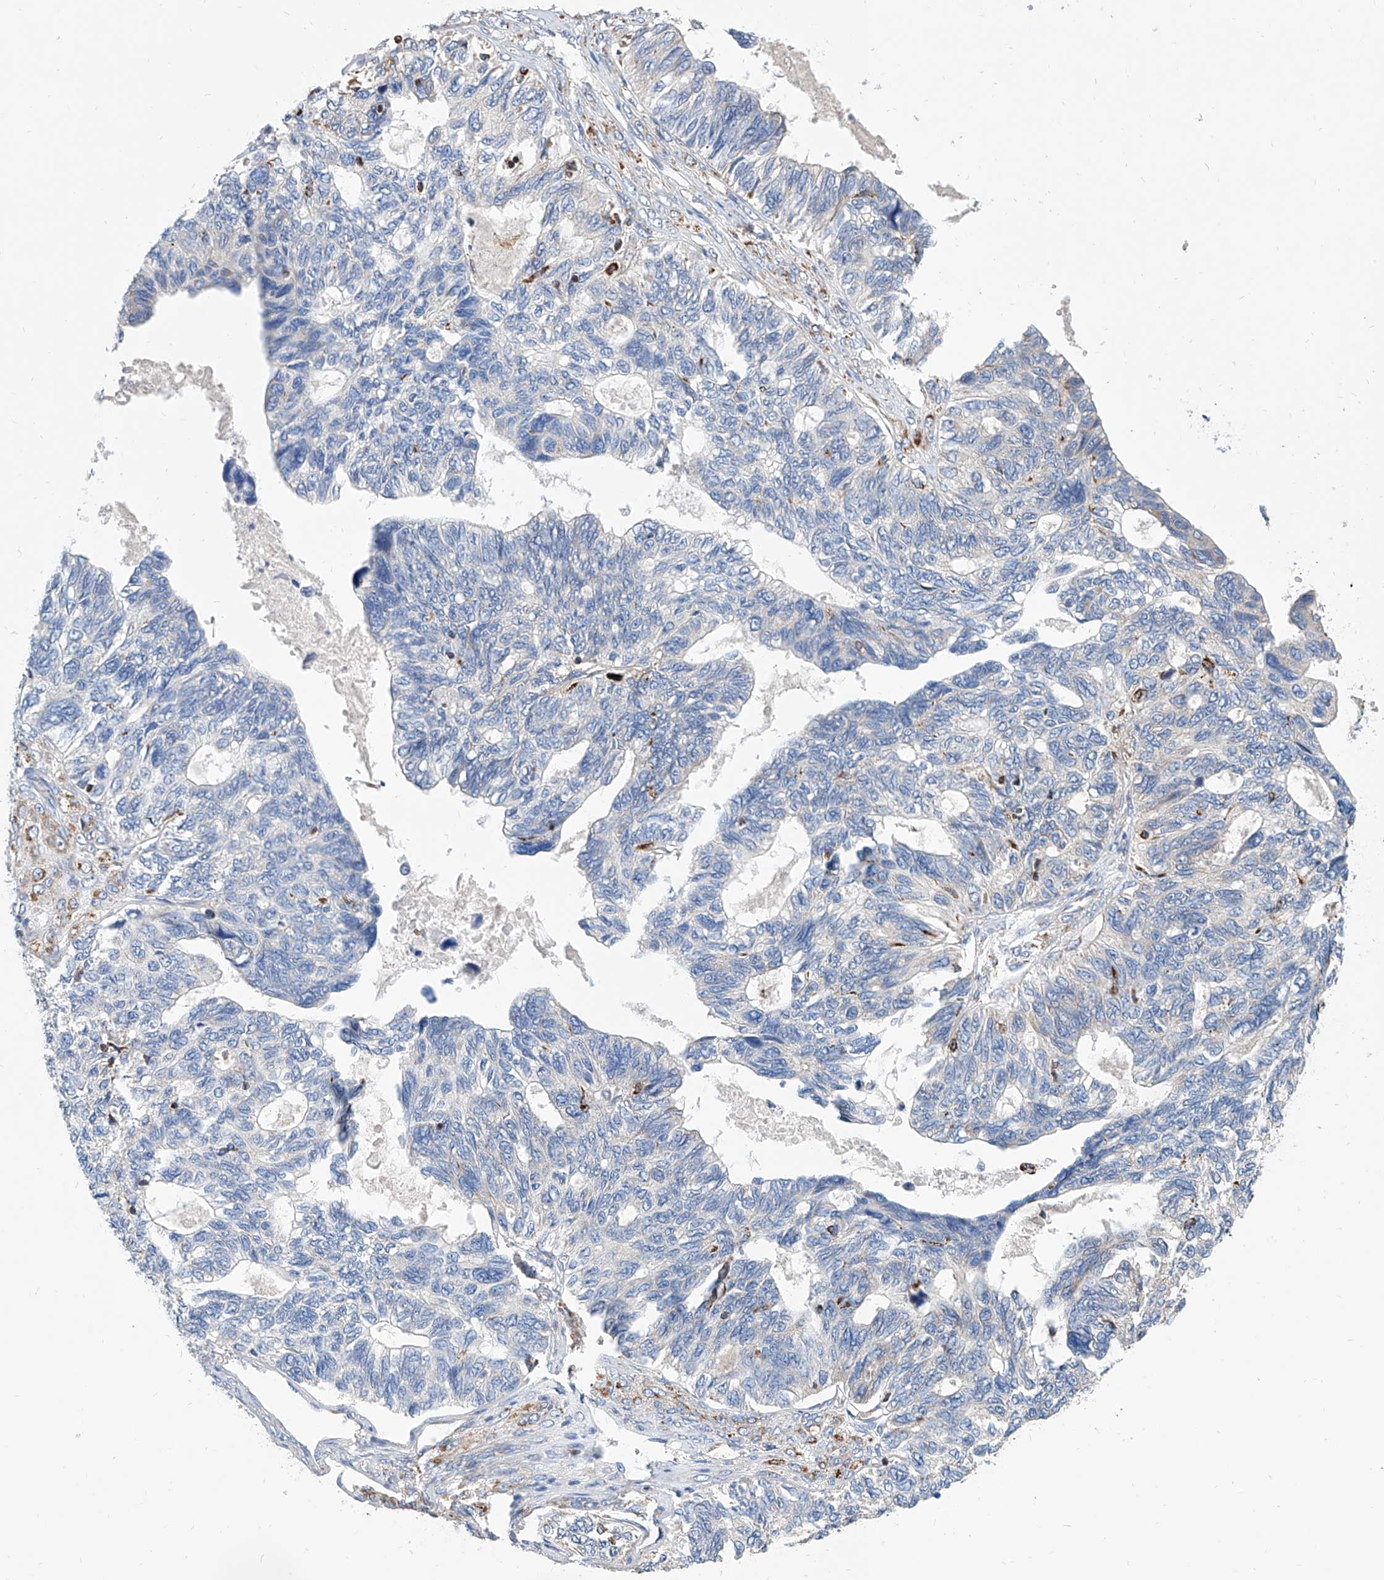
{"staining": {"intensity": "negative", "quantity": "none", "location": "none"}, "tissue": "ovarian cancer", "cell_type": "Tumor cells", "image_type": "cancer", "snomed": [{"axis": "morphology", "description": "Cystadenocarcinoma, serous, NOS"}, {"axis": "topography", "description": "Ovary"}], "caption": "Ovarian cancer was stained to show a protein in brown. There is no significant positivity in tumor cells.", "gene": "CPNE5", "patient": {"sex": "female", "age": 79}}